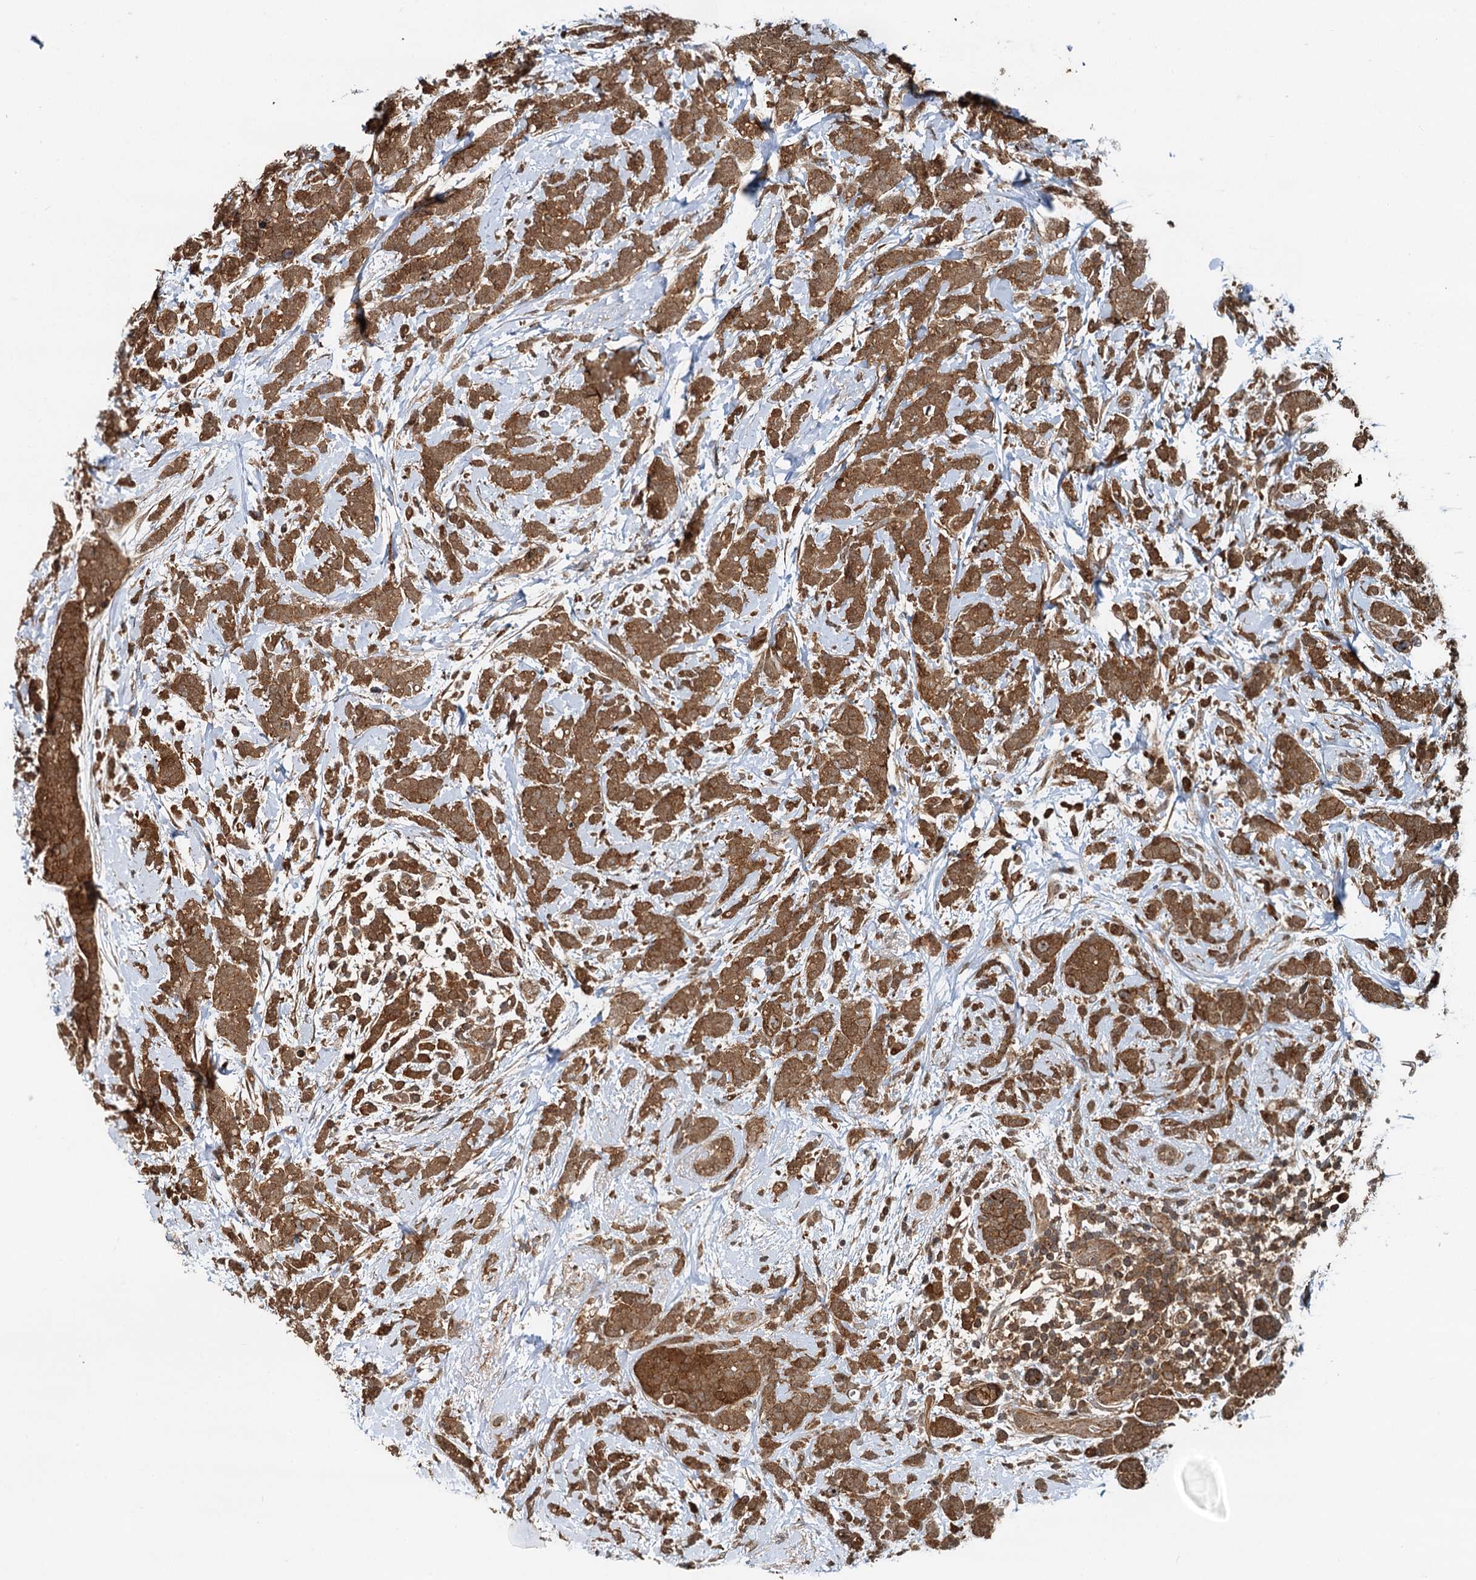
{"staining": {"intensity": "moderate", "quantity": ">75%", "location": "cytoplasmic/membranous"}, "tissue": "breast cancer", "cell_type": "Tumor cells", "image_type": "cancer", "snomed": [{"axis": "morphology", "description": "Lobular carcinoma"}, {"axis": "topography", "description": "Breast"}], "caption": "Protein staining of lobular carcinoma (breast) tissue reveals moderate cytoplasmic/membranous expression in approximately >75% of tumor cells.", "gene": "STUB1", "patient": {"sex": "female", "age": 58}}